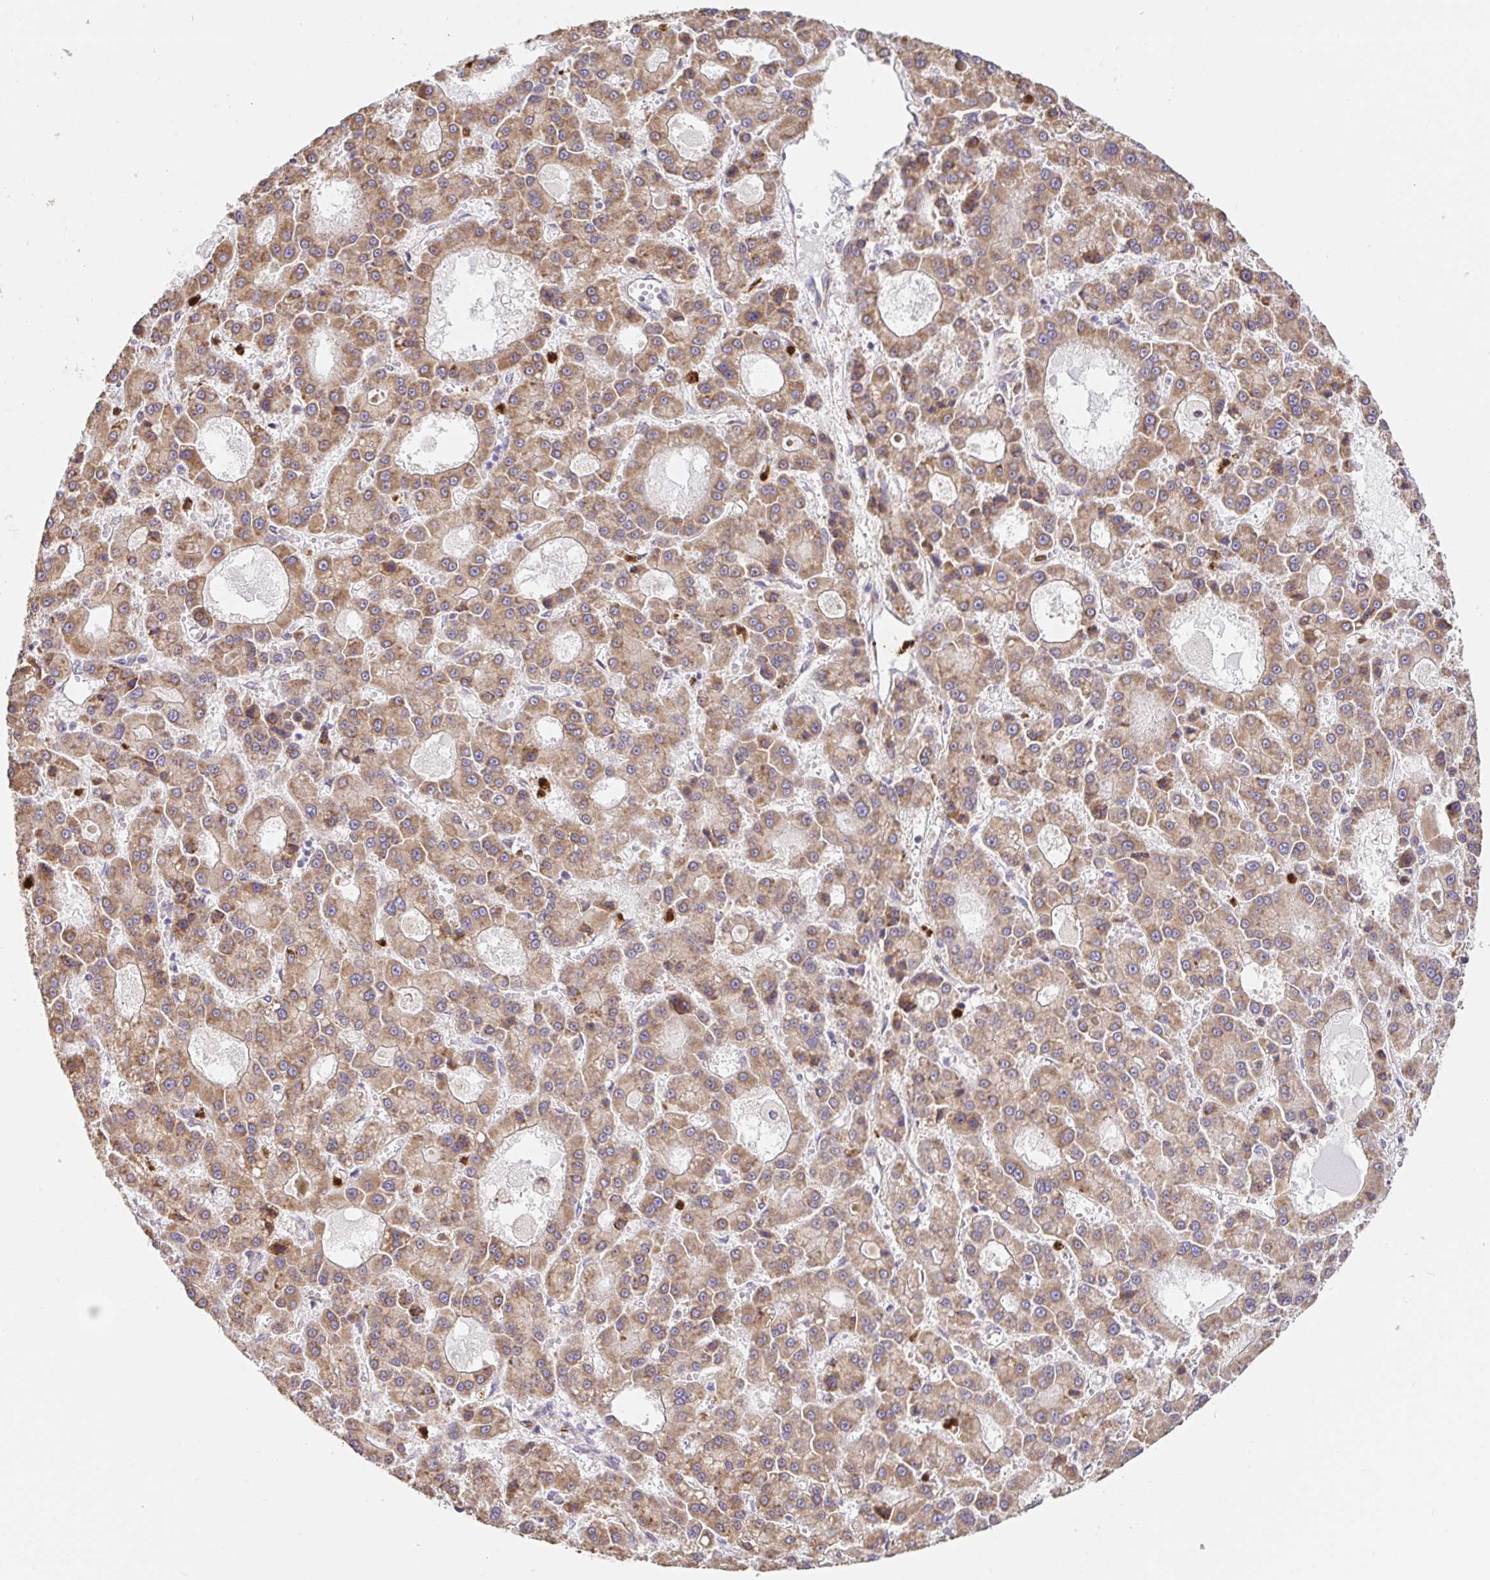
{"staining": {"intensity": "moderate", "quantity": ">75%", "location": "cytoplasmic/membranous"}, "tissue": "liver cancer", "cell_type": "Tumor cells", "image_type": "cancer", "snomed": [{"axis": "morphology", "description": "Carcinoma, Hepatocellular, NOS"}, {"axis": "topography", "description": "Liver"}], "caption": "DAB (3,3'-diaminobenzidine) immunohistochemical staining of liver hepatocellular carcinoma exhibits moderate cytoplasmic/membranous protein staining in about >75% of tumor cells.", "gene": "PDPK1", "patient": {"sex": "male", "age": 70}}